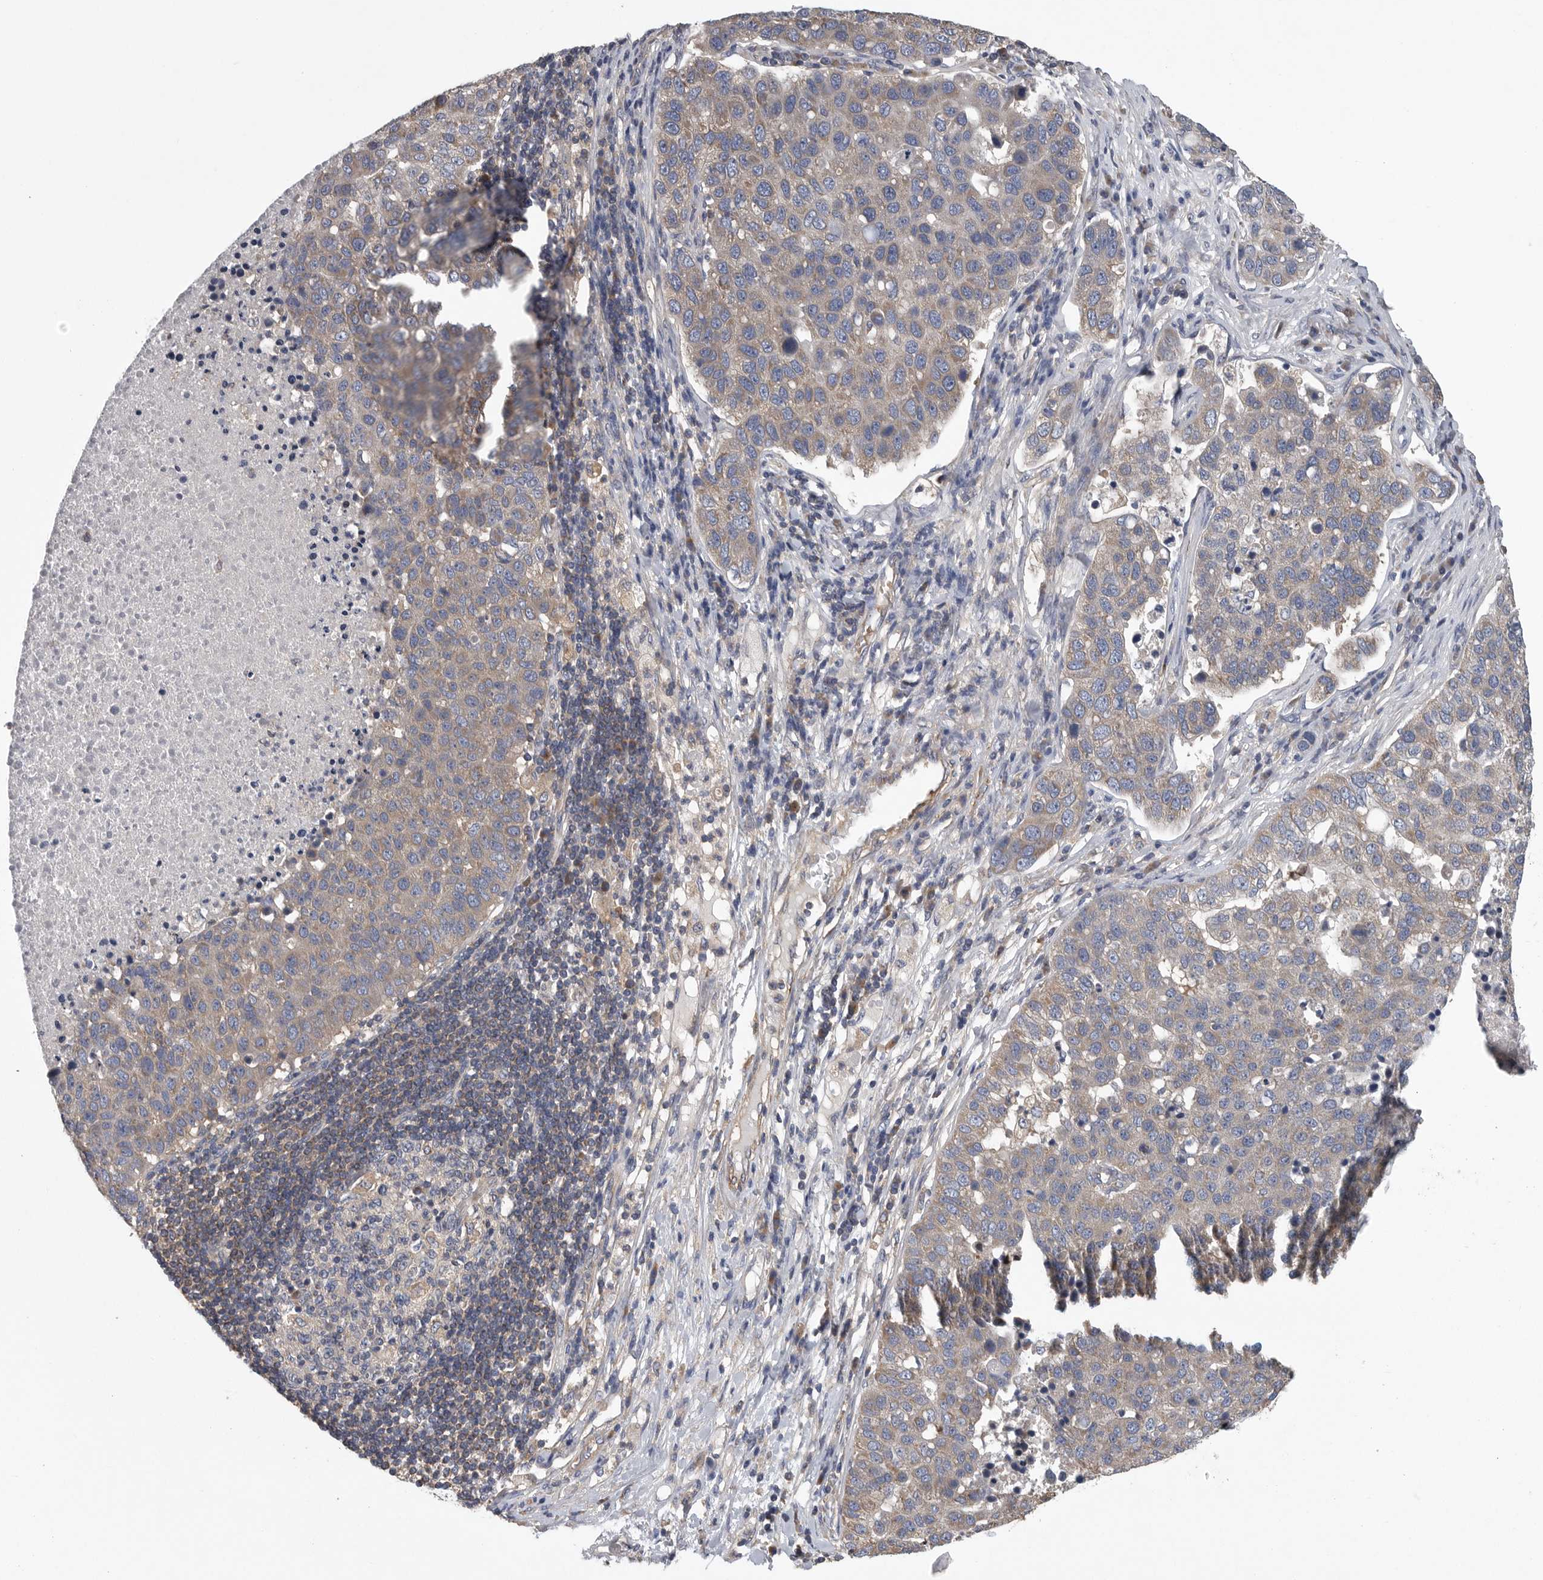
{"staining": {"intensity": "weak", "quantity": "25%-75%", "location": "cytoplasmic/membranous"}, "tissue": "pancreatic cancer", "cell_type": "Tumor cells", "image_type": "cancer", "snomed": [{"axis": "morphology", "description": "Adenocarcinoma, NOS"}, {"axis": "topography", "description": "Pancreas"}], "caption": "DAB (3,3'-diaminobenzidine) immunohistochemical staining of pancreatic adenocarcinoma reveals weak cytoplasmic/membranous protein staining in about 25%-75% of tumor cells.", "gene": "OXR1", "patient": {"sex": "female", "age": 61}}